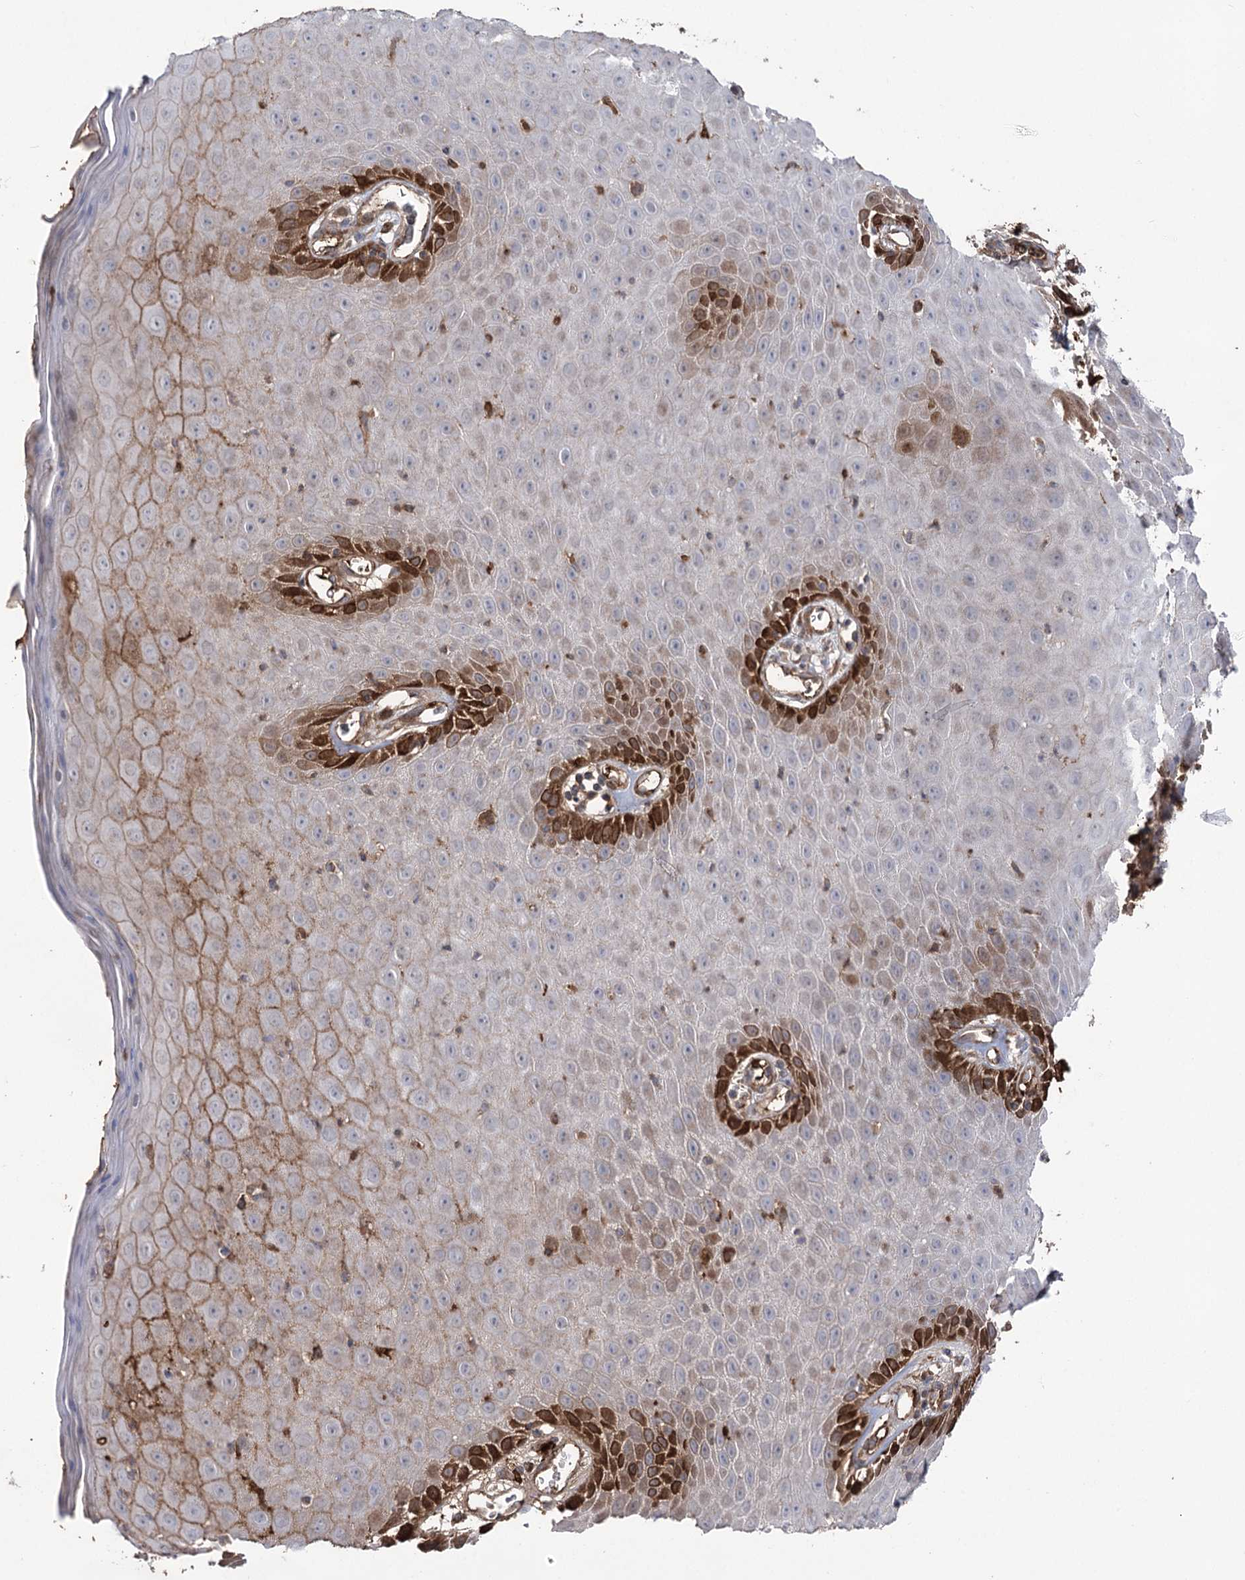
{"staining": {"intensity": "strong", "quantity": "<25%", "location": "cytoplasmic/membranous,nuclear"}, "tissue": "skin", "cell_type": "Epidermal cells", "image_type": "normal", "snomed": [{"axis": "morphology", "description": "Normal tissue, NOS"}, {"axis": "topography", "description": "Vulva"}], "caption": "Approximately <25% of epidermal cells in benign human skin show strong cytoplasmic/membranous,nuclear protein positivity as visualized by brown immunohistochemical staining.", "gene": "OTUD1", "patient": {"sex": "female", "age": 68}}